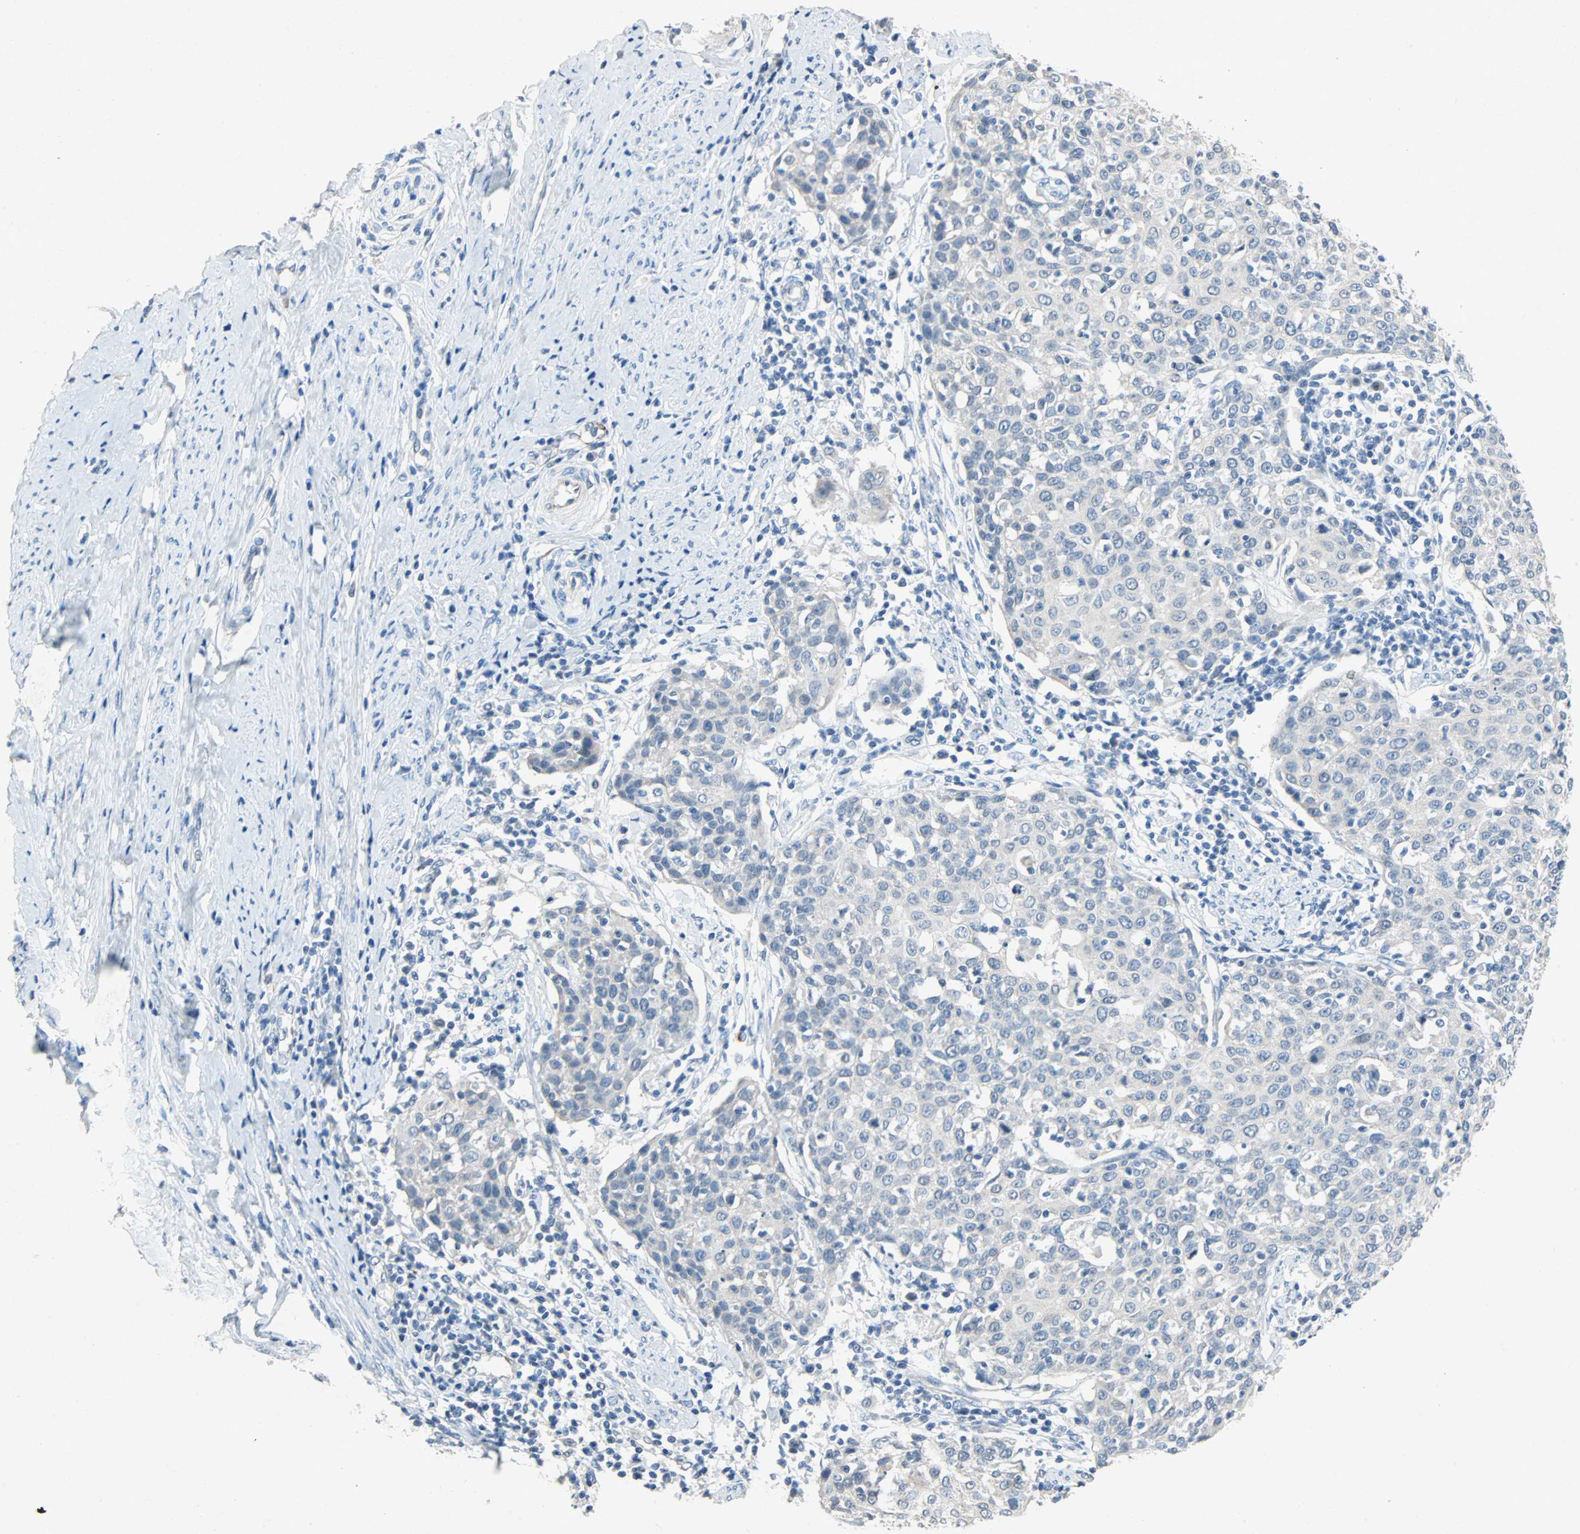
{"staining": {"intensity": "negative", "quantity": "none", "location": "none"}, "tissue": "cervical cancer", "cell_type": "Tumor cells", "image_type": "cancer", "snomed": [{"axis": "morphology", "description": "Squamous cell carcinoma, NOS"}, {"axis": "topography", "description": "Cervix"}], "caption": "The IHC micrograph has no significant staining in tumor cells of squamous cell carcinoma (cervical) tissue.", "gene": "PCDHB2", "patient": {"sex": "female", "age": 38}}